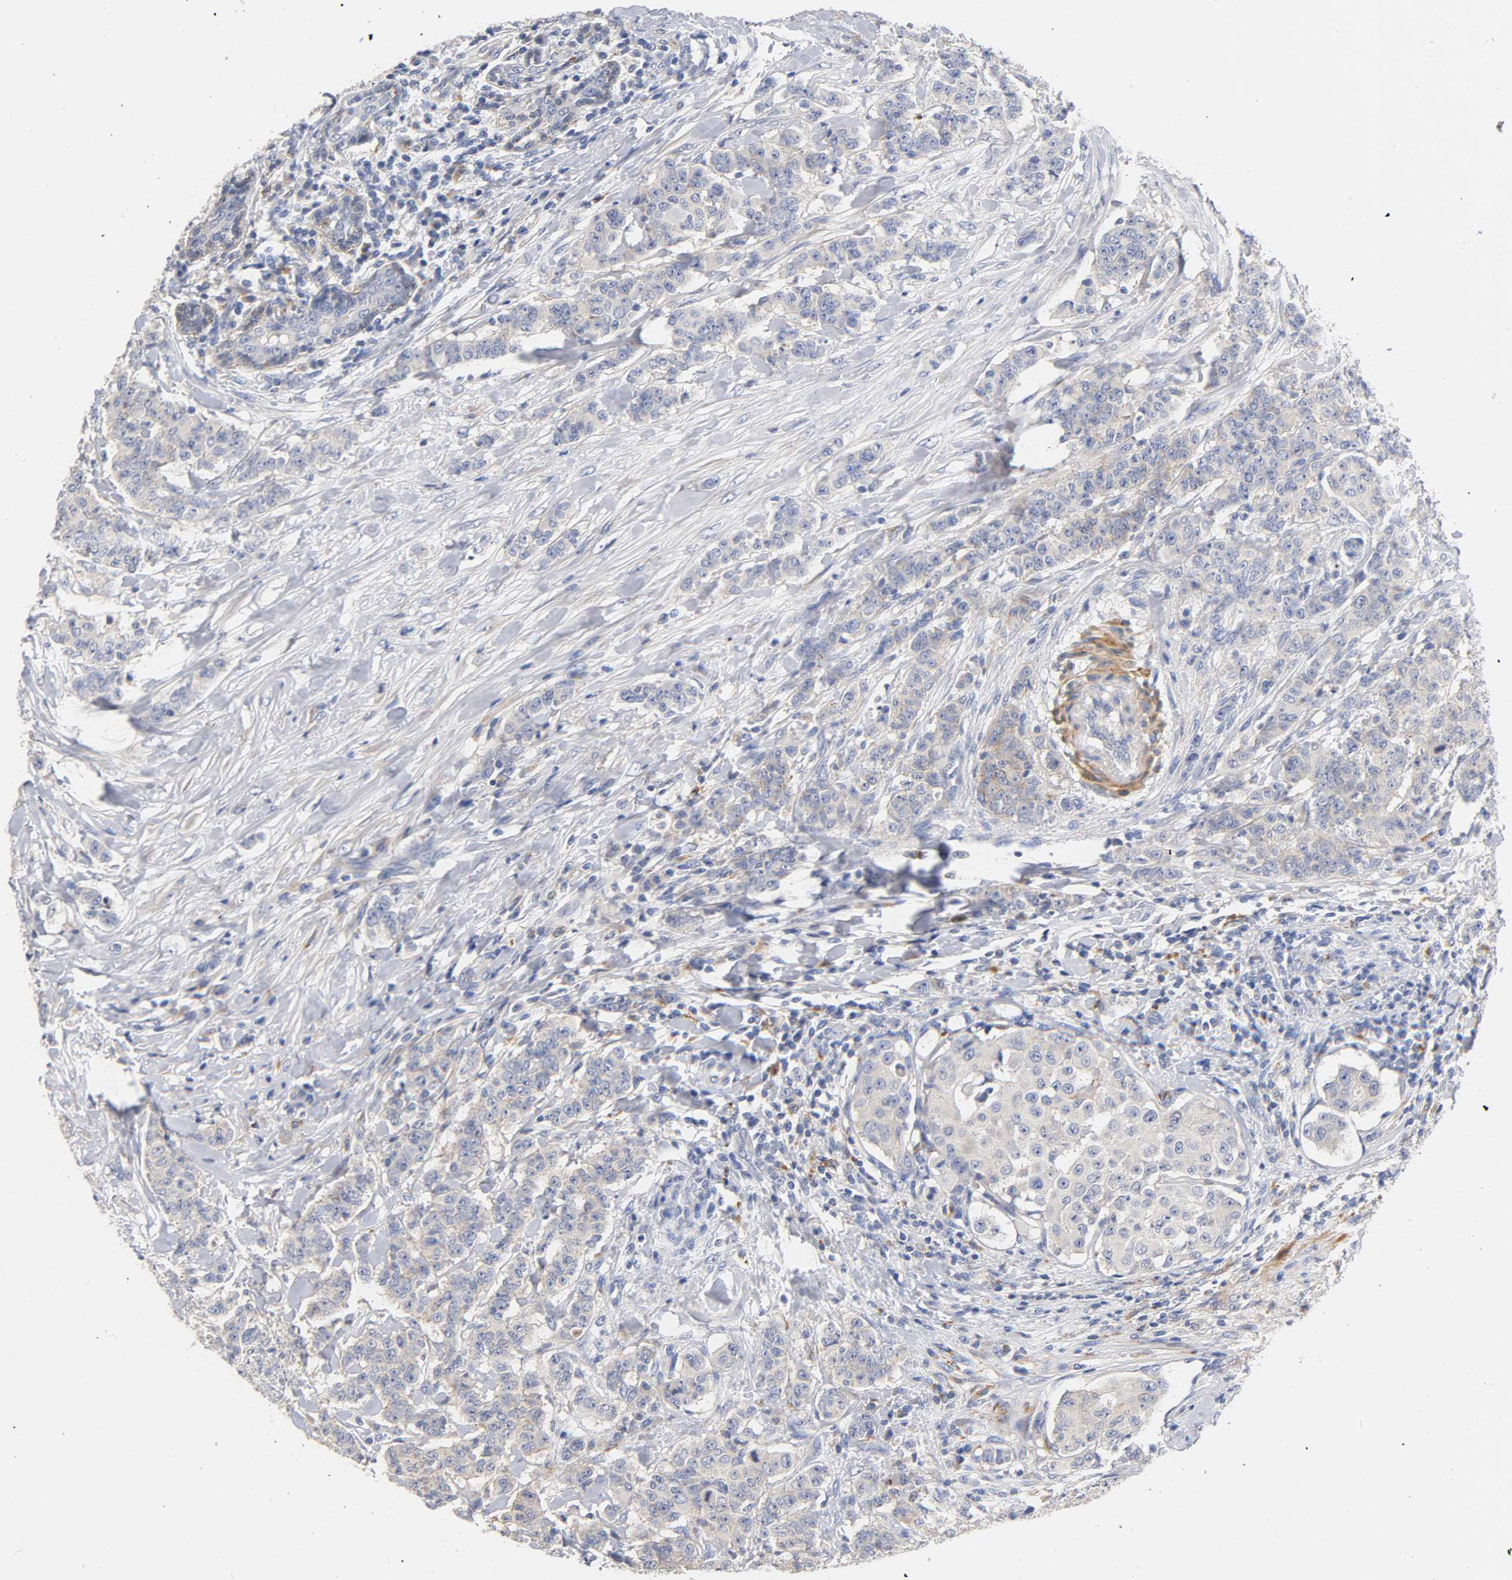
{"staining": {"intensity": "negative", "quantity": "none", "location": "none"}, "tissue": "breast cancer", "cell_type": "Tumor cells", "image_type": "cancer", "snomed": [{"axis": "morphology", "description": "Duct carcinoma"}, {"axis": "topography", "description": "Breast"}], "caption": "Micrograph shows no significant protein expression in tumor cells of invasive ductal carcinoma (breast).", "gene": "SEMA5A", "patient": {"sex": "female", "age": 40}}